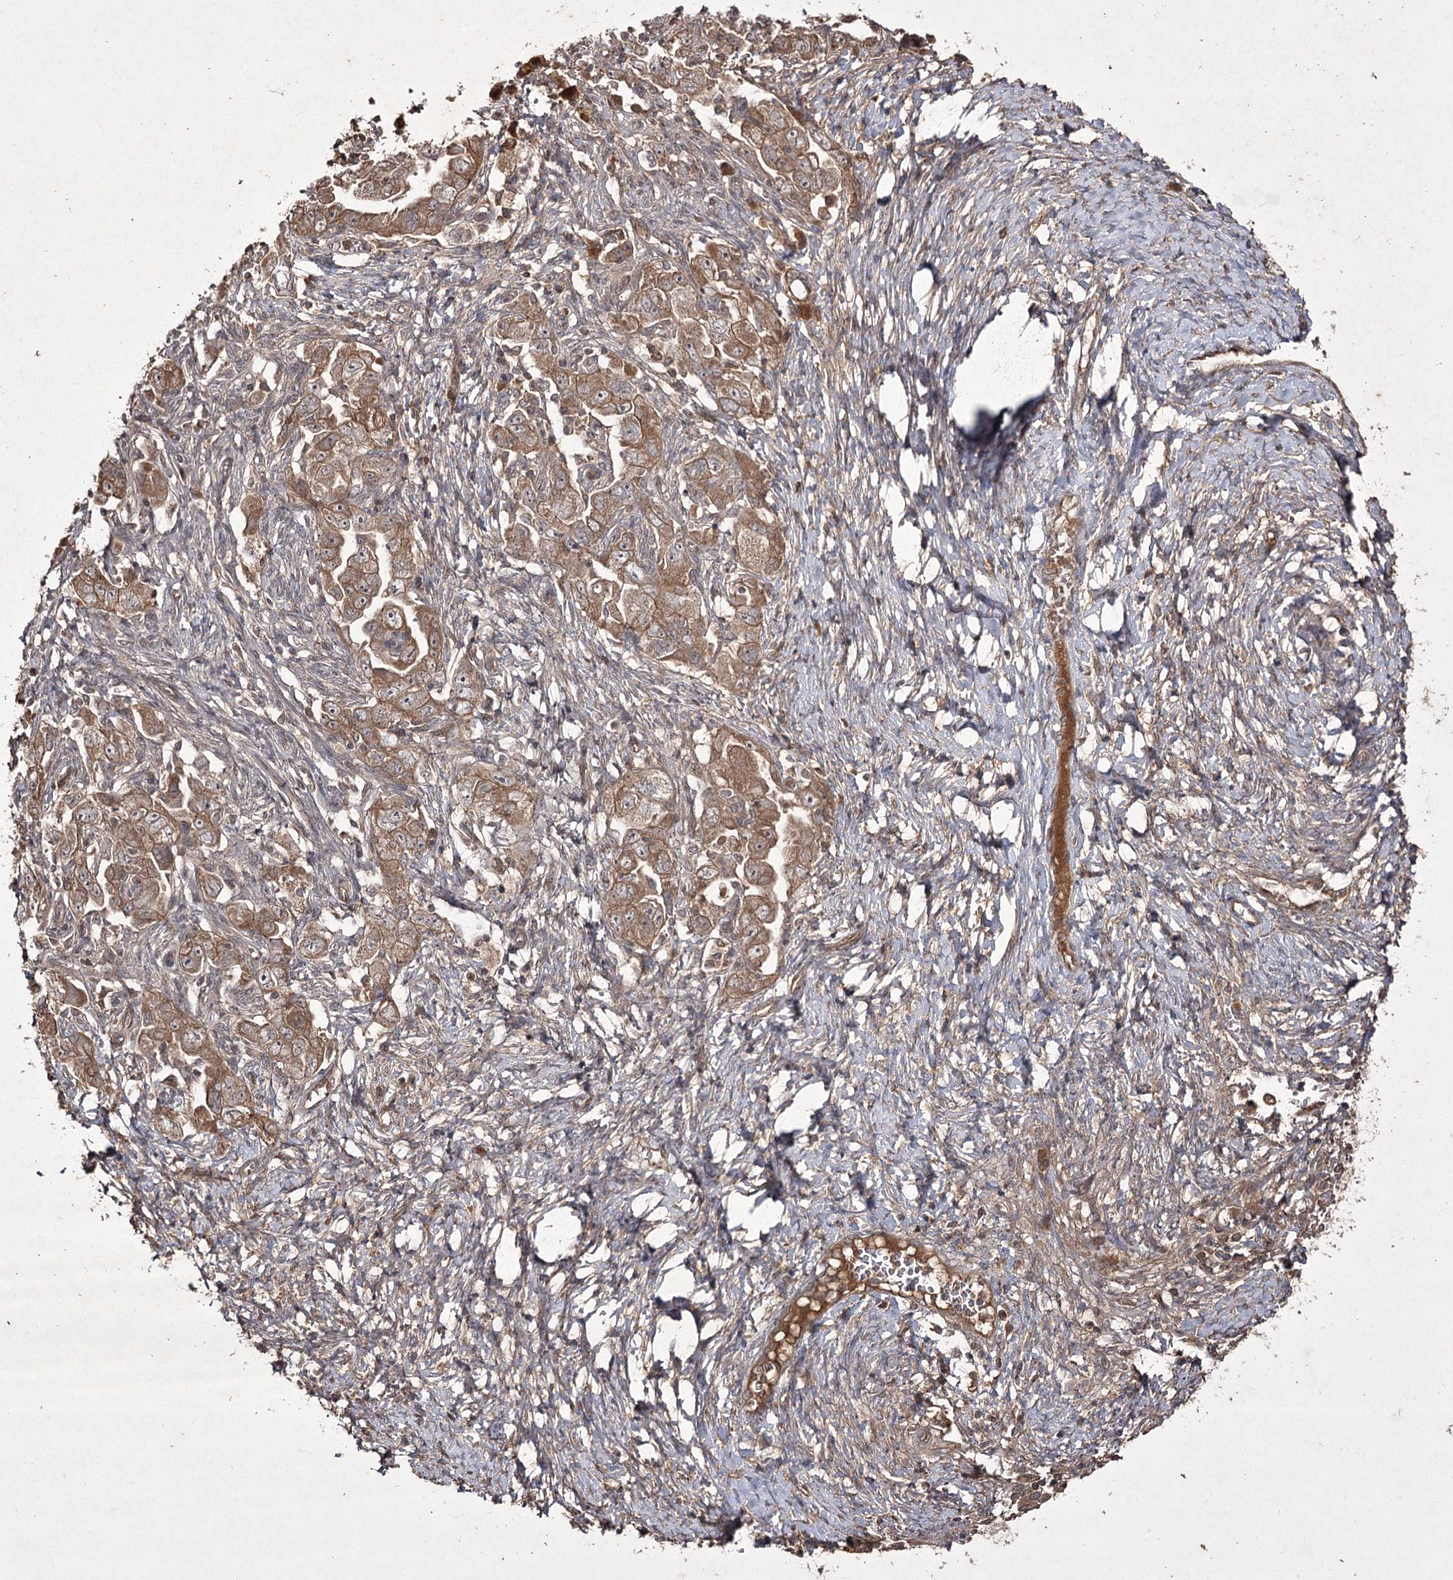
{"staining": {"intensity": "moderate", "quantity": ">75%", "location": "cytoplasmic/membranous"}, "tissue": "ovarian cancer", "cell_type": "Tumor cells", "image_type": "cancer", "snomed": [{"axis": "morphology", "description": "Carcinoma, NOS"}, {"axis": "morphology", "description": "Cystadenocarcinoma, serous, NOS"}, {"axis": "topography", "description": "Ovary"}], "caption": "Human ovarian serous cystadenocarcinoma stained with a brown dye demonstrates moderate cytoplasmic/membranous positive expression in approximately >75% of tumor cells.", "gene": "FANCL", "patient": {"sex": "female", "age": 69}}